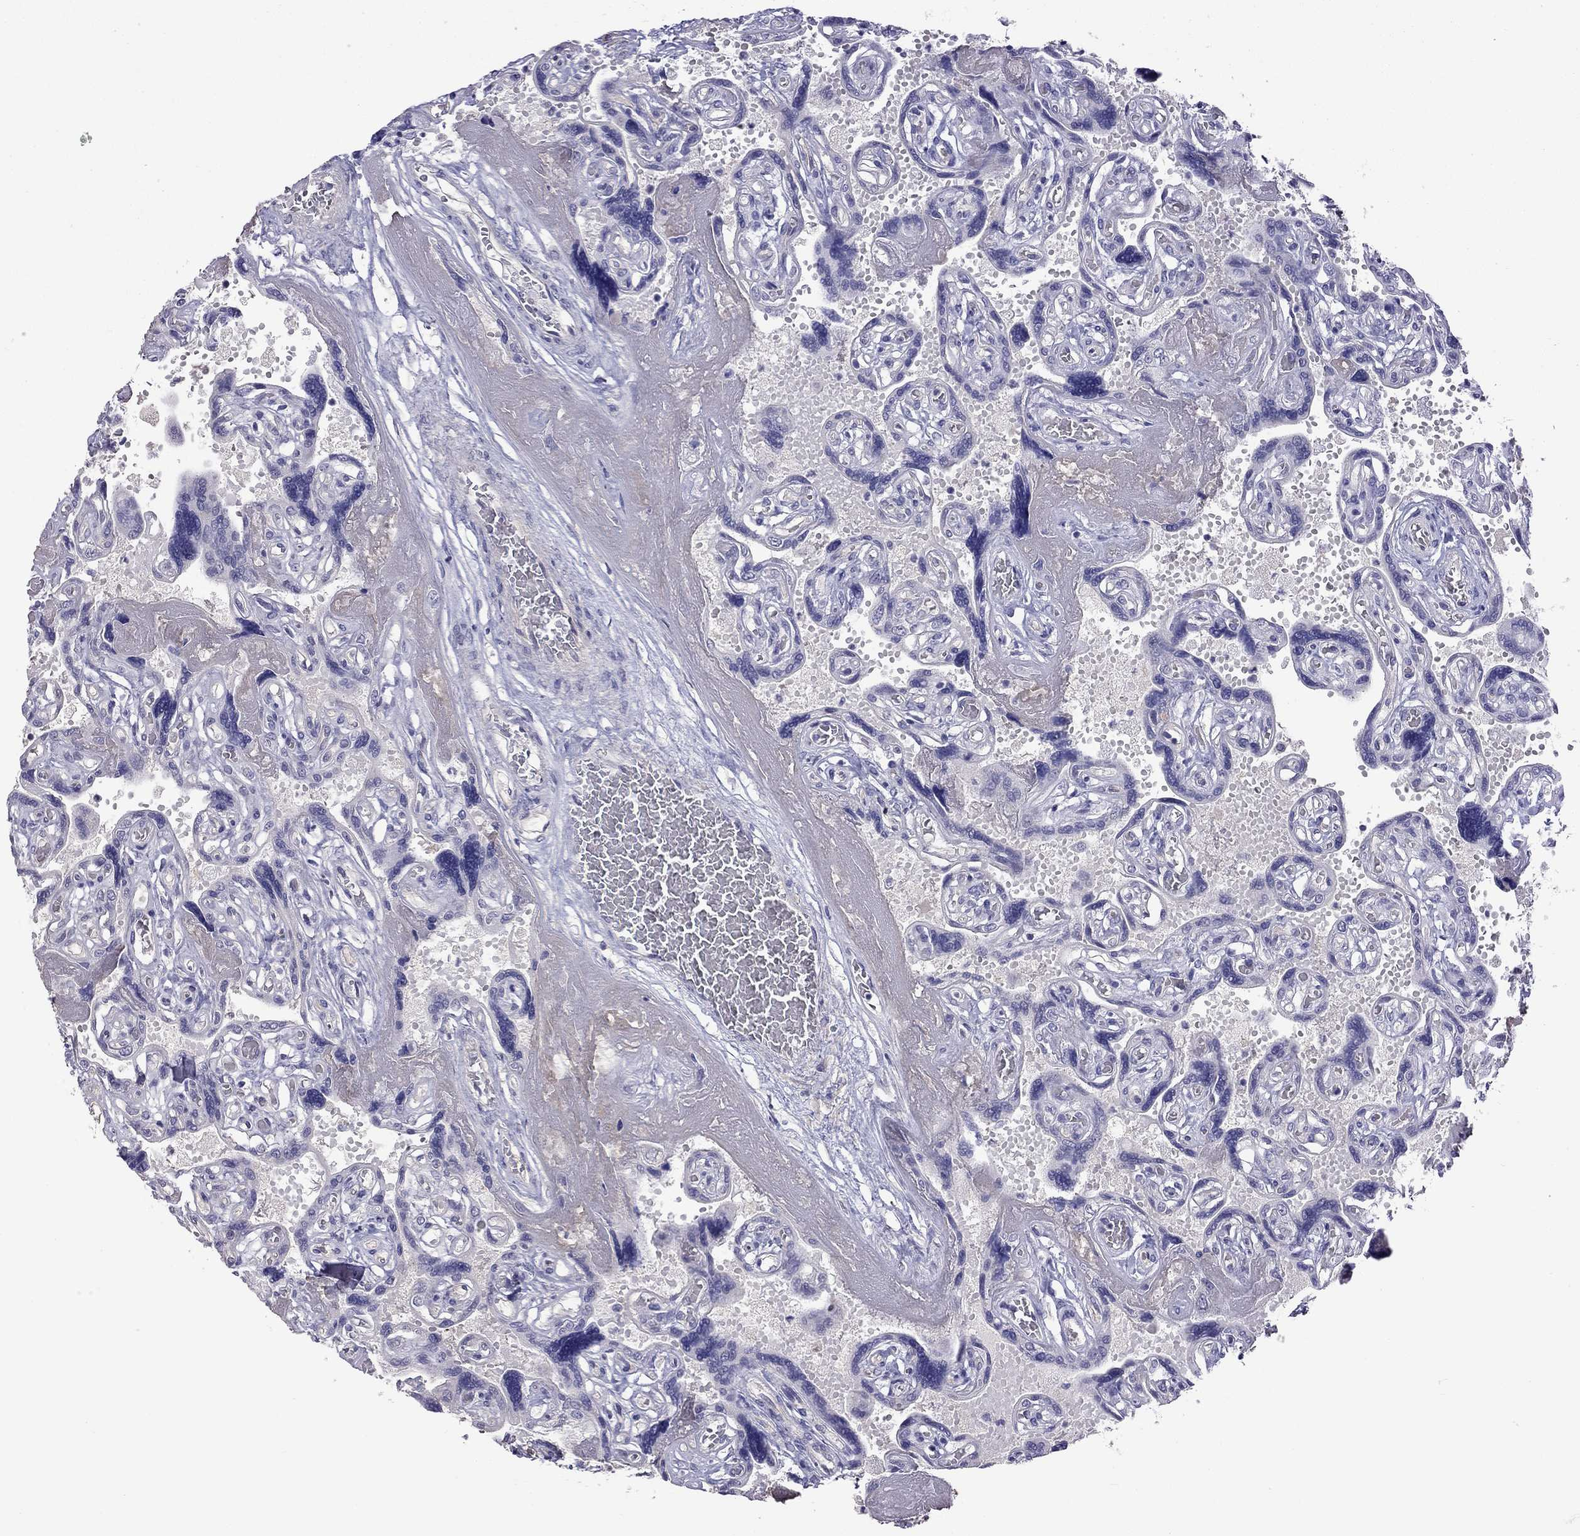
{"staining": {"intensity": "negative", "quantity": "none", "location": "none"}, "tissue": "placenta", "cell_type": "Decidual cells", "image_type": "normal", "snomed": [{"axis": "morphology", "description": "Normal tissue, NOS"}, {"axis": "topography", "description": "Placenta"}], "caption": "Micrograph shows no significant protein staining in decidual cells of unremarkable placenta. Nuclei are stained in blue.", "gene": "FEZ1", "patient": {"sex": "female", "age": 32}}